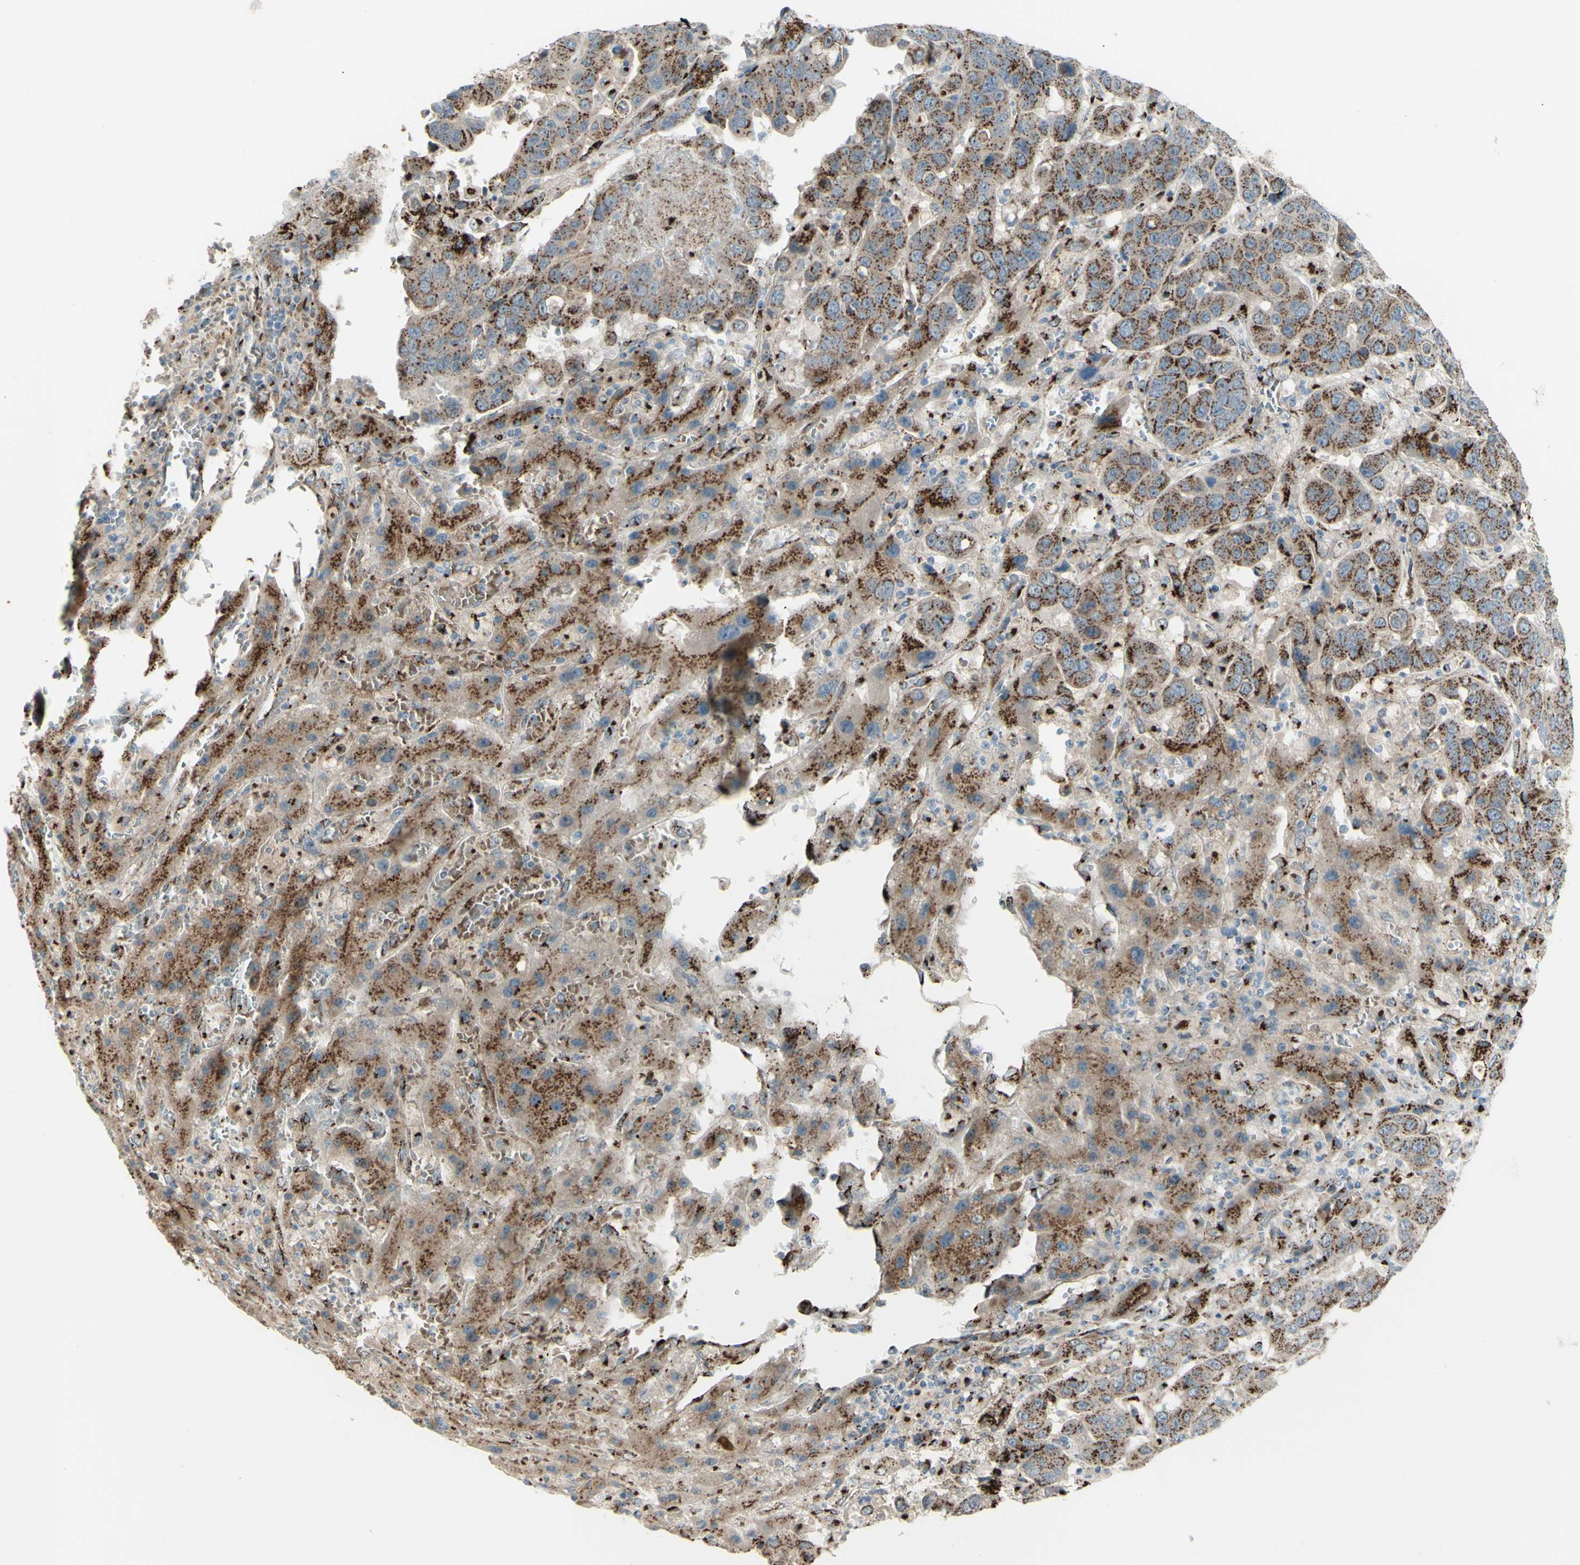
{"staining": {"intensity": "moderate", "quantity": ">75%", "location": "cytoplasmic/membranous"}, "tissue": "liver cancer", "cell_type": "Tumor cells", "image_type": "cancer", "snomed": [{"axis": "morphology", "description": "Cholangiocarcinoma"}, {"axis": "topography", "description": "Liver"}], "caption": "IHC image of human liver cancer stained for a protein (brown), which displays medium levels of moderate cytoplasmic/membranous staining in about >75% of tumor cells.", "gene": "BPNT2", "patient": {"sex": "female", "age": 52}}